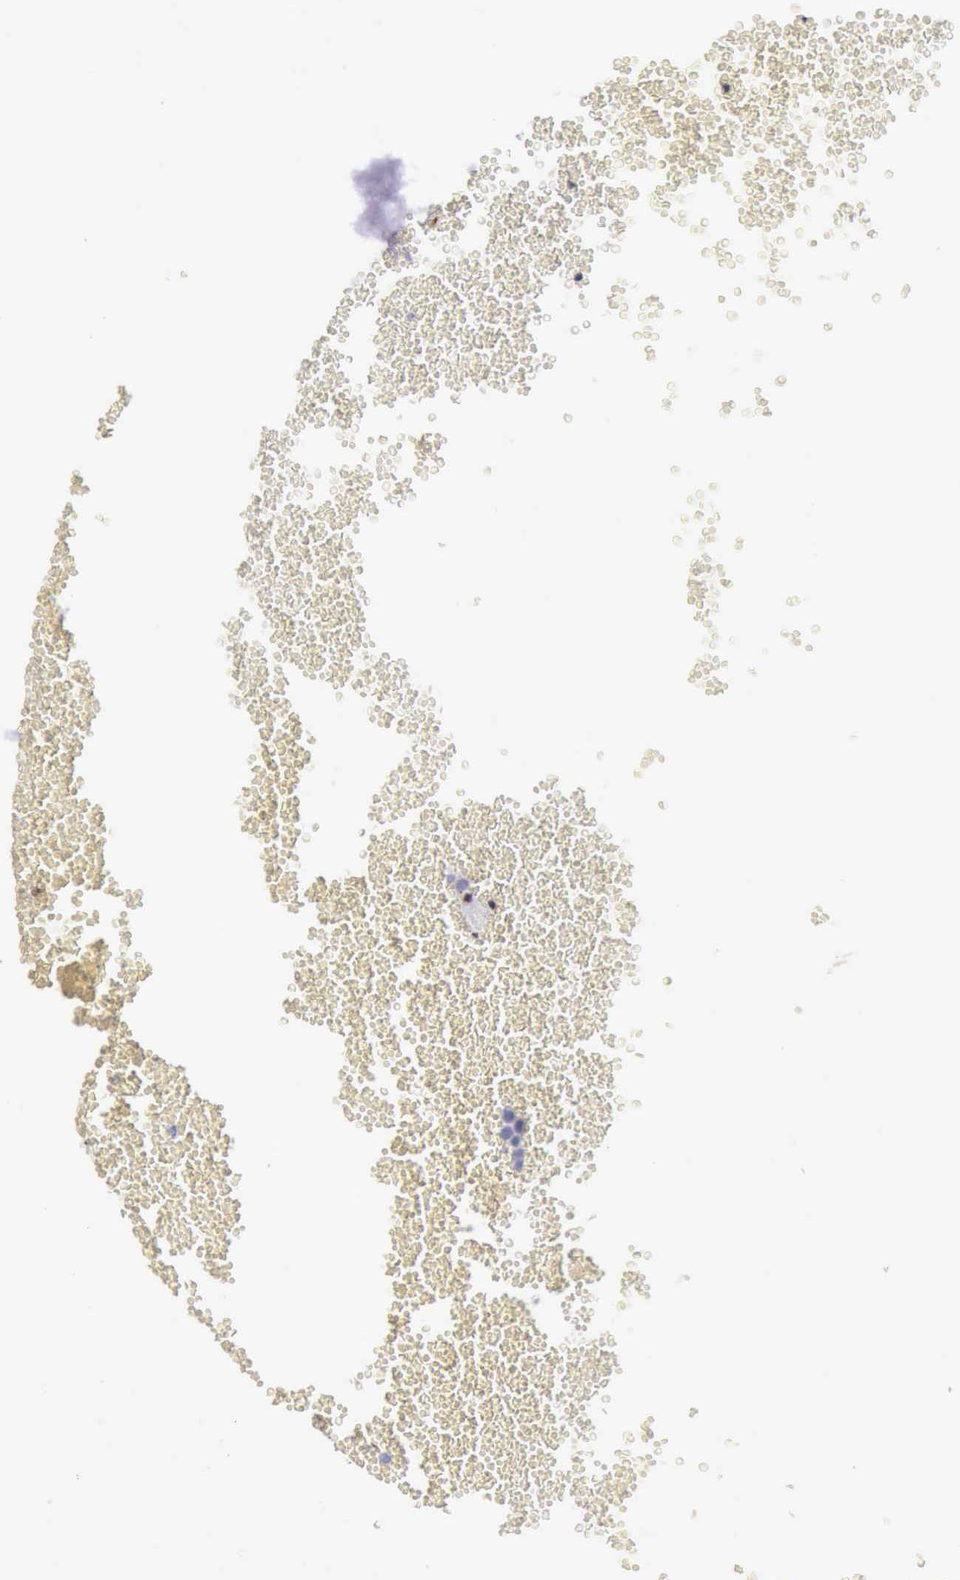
{"staining": {"intensity": "negative", "quantity": "none", "location": "none"}, "tissue": "testis cancer", "cell_type": "Tumor cells", "image_type": "cancer", "snomed": [{"axis": "morphology", "description": "Seminoma, NOS"}, {"axis": "topography", "description": "Testis"}], "caption": "This is a image of immunohistochemistry staining of testis cancer, which shows no positivity in tumor cells. Nuclei are stained in blue.", "gene": "CTSS", "patient": {"sex": "male", "age": 71}}